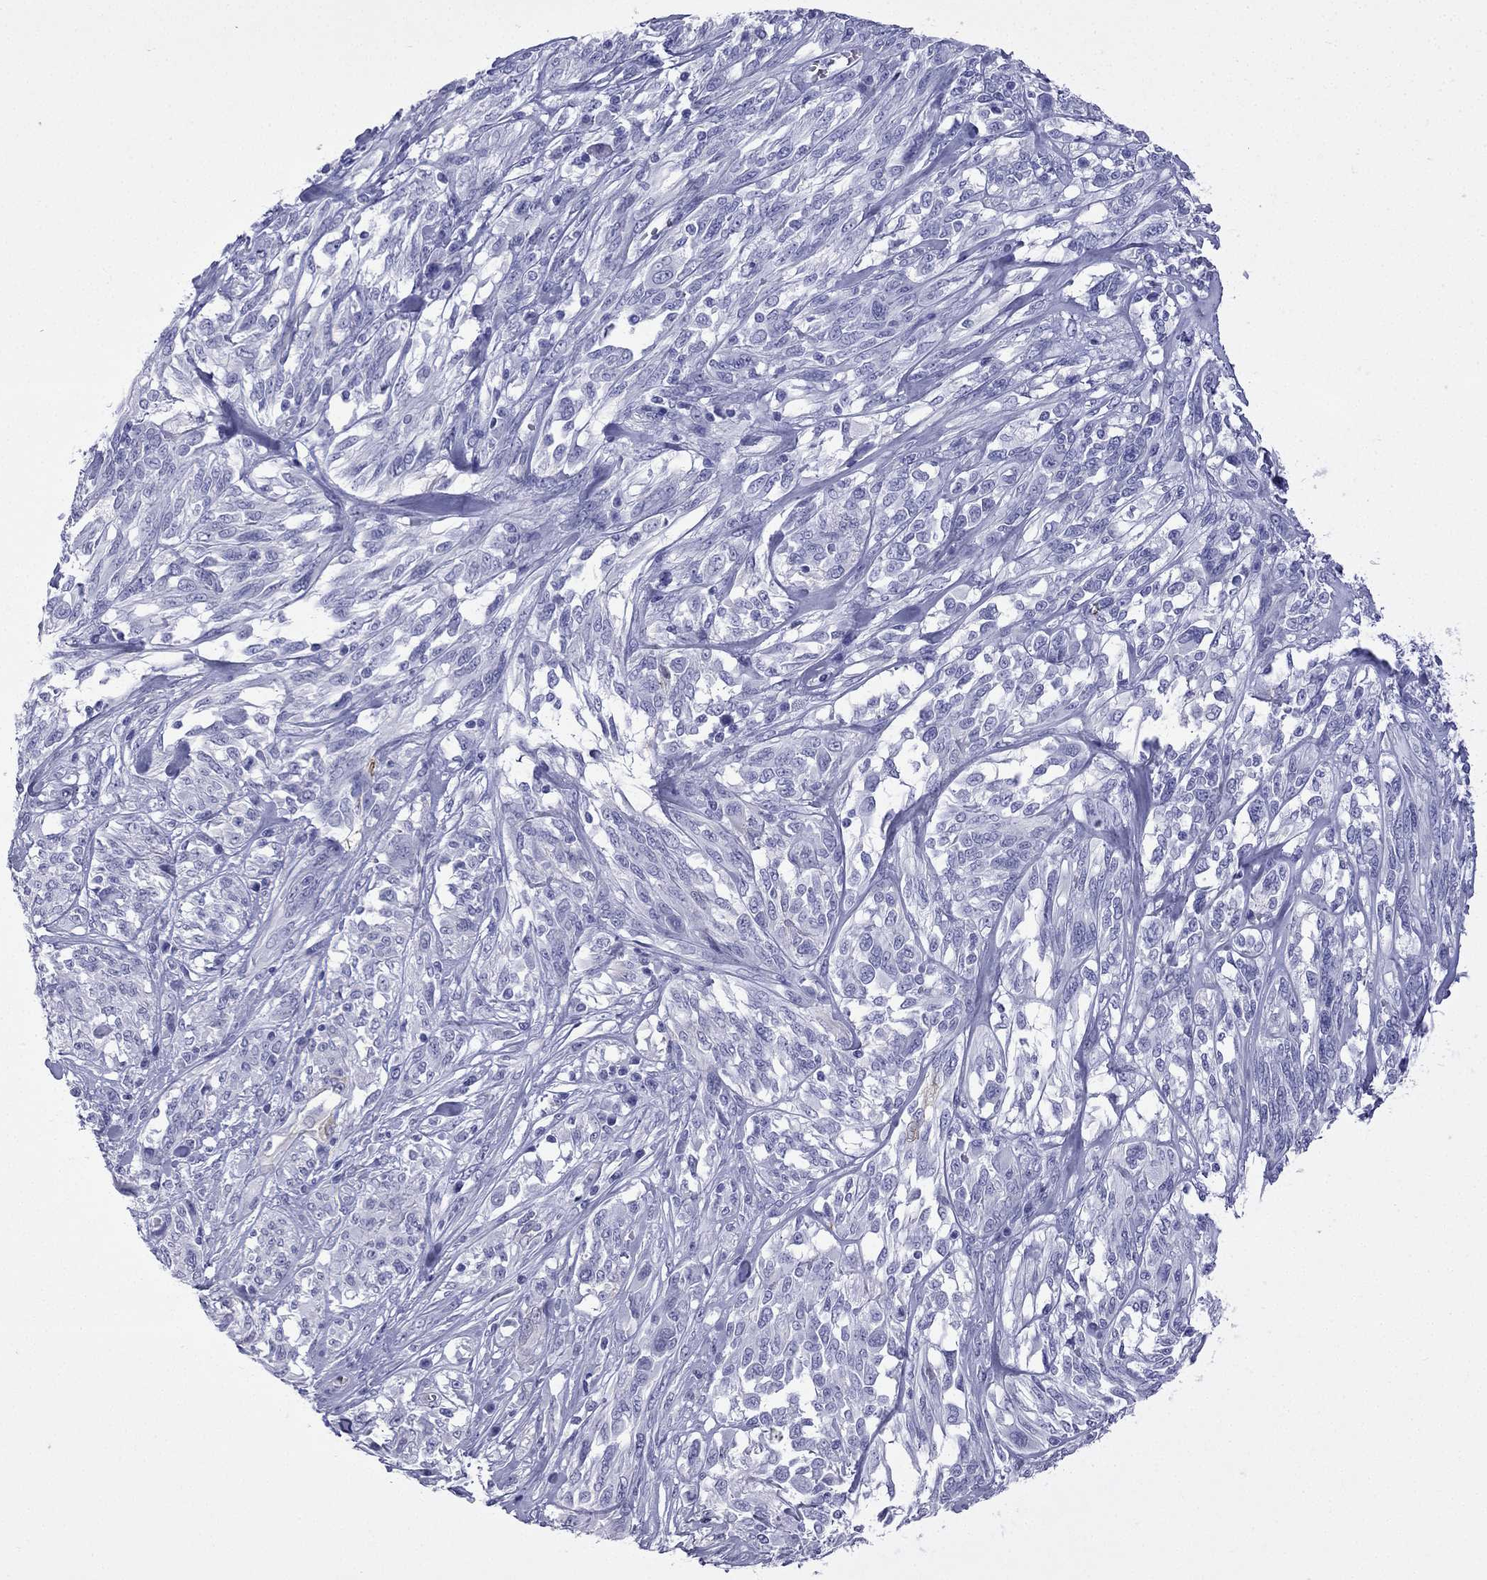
{"staining": {"intensity": "negative", "quantity": "none", "location": "none"}, "tissue": "melanoma", "cell_type": "Tumor cells", "image_type": "cancer", "snomed": [{"axis": "morphology", "description": "Malignant melanoma, NOS"}, {"axis": "topography", "description": "Skin"}], "caption": "Immunohistochemistry (IHC) of human malignant melanoma exhibits no positivity in tumor cells.", "gene": "GJA8", "patient": {"sex": "female", "age": 91}}